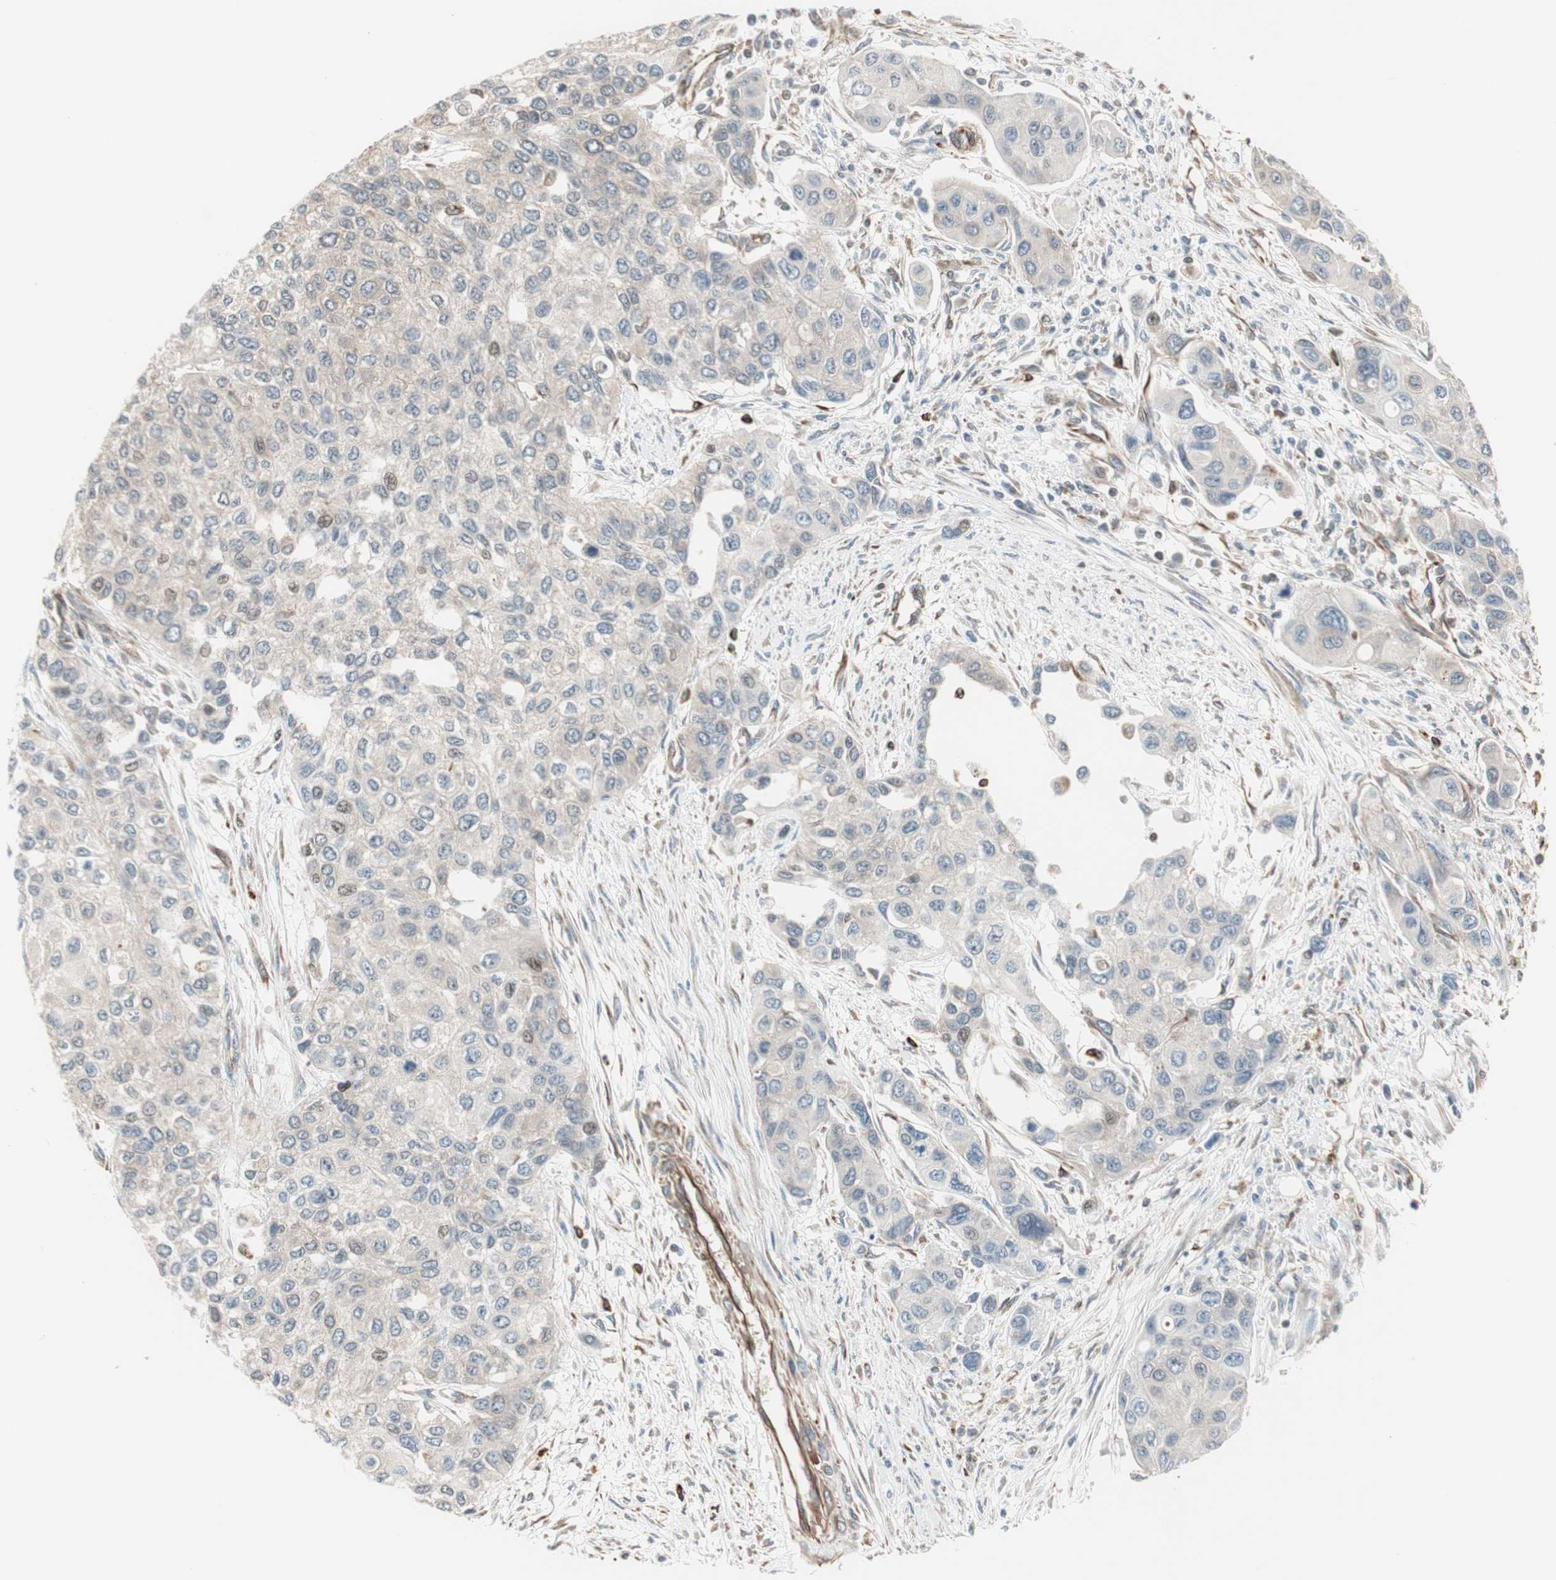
{"staining": {"intensity": "weak", "quantity": "<25%", "location": "nuclear"}, "tissue": "urothelial cancer", "cell_type": "Tumor cells", "image_type": "cancer", "snomed": [{"axis": "morphology", "description": "Urothelial carcinoma, High grade"}, {"axis": "topography", "description": "Urinary bladder"}], "caption": "Tumor cells show no significant protein staining in urothelial cancer. The staining was performed using DAB to visualize the protein expression in brown, while the nuclei were stained in blue with hematoxylin (Magnification: 20x).", "gene": "MAD2L2", "patient": {"sex": "female", "age": 56}}